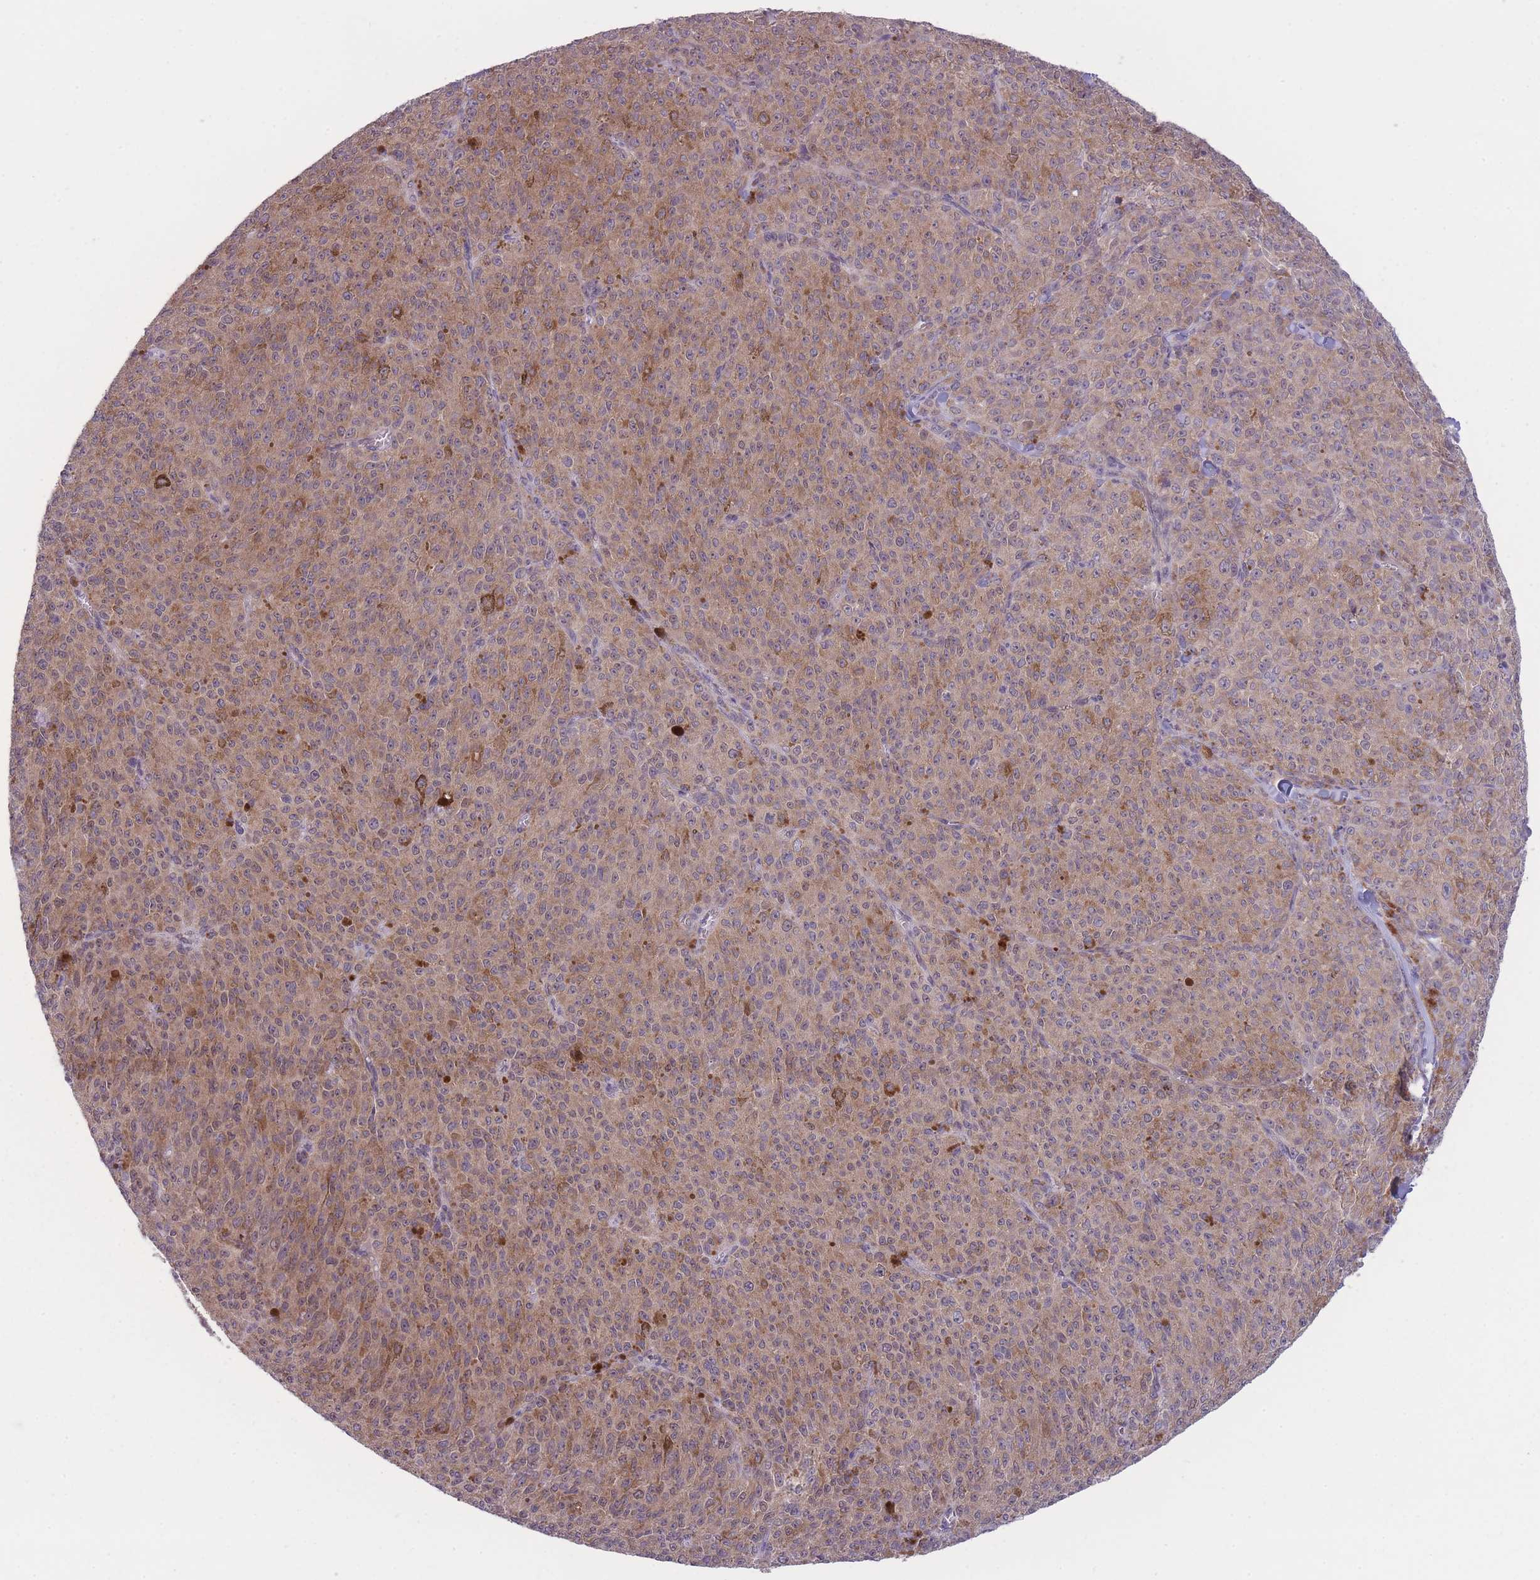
{"staining": {"intensity": "moderate", "quantity": ">75%", "location": "cytoplasmic/membranous"}, "tissue": "melanoma", "cell_type": "Tumor cells", "image_type": "cancer", "snomed": [{"axis": "morphology", "description": "Malignant melanoma, NOS"}, {"axis": "topography", "description": "Skin"}], "caption": "There is medium levels of moderate cytoplasmic/membranous expression in tumor cells of malignant melanoma, as demonstrated by immunohistochemical staining (brown color).", "gene": "CCT6B", "patient": {"sex": "female", "age": 52}}